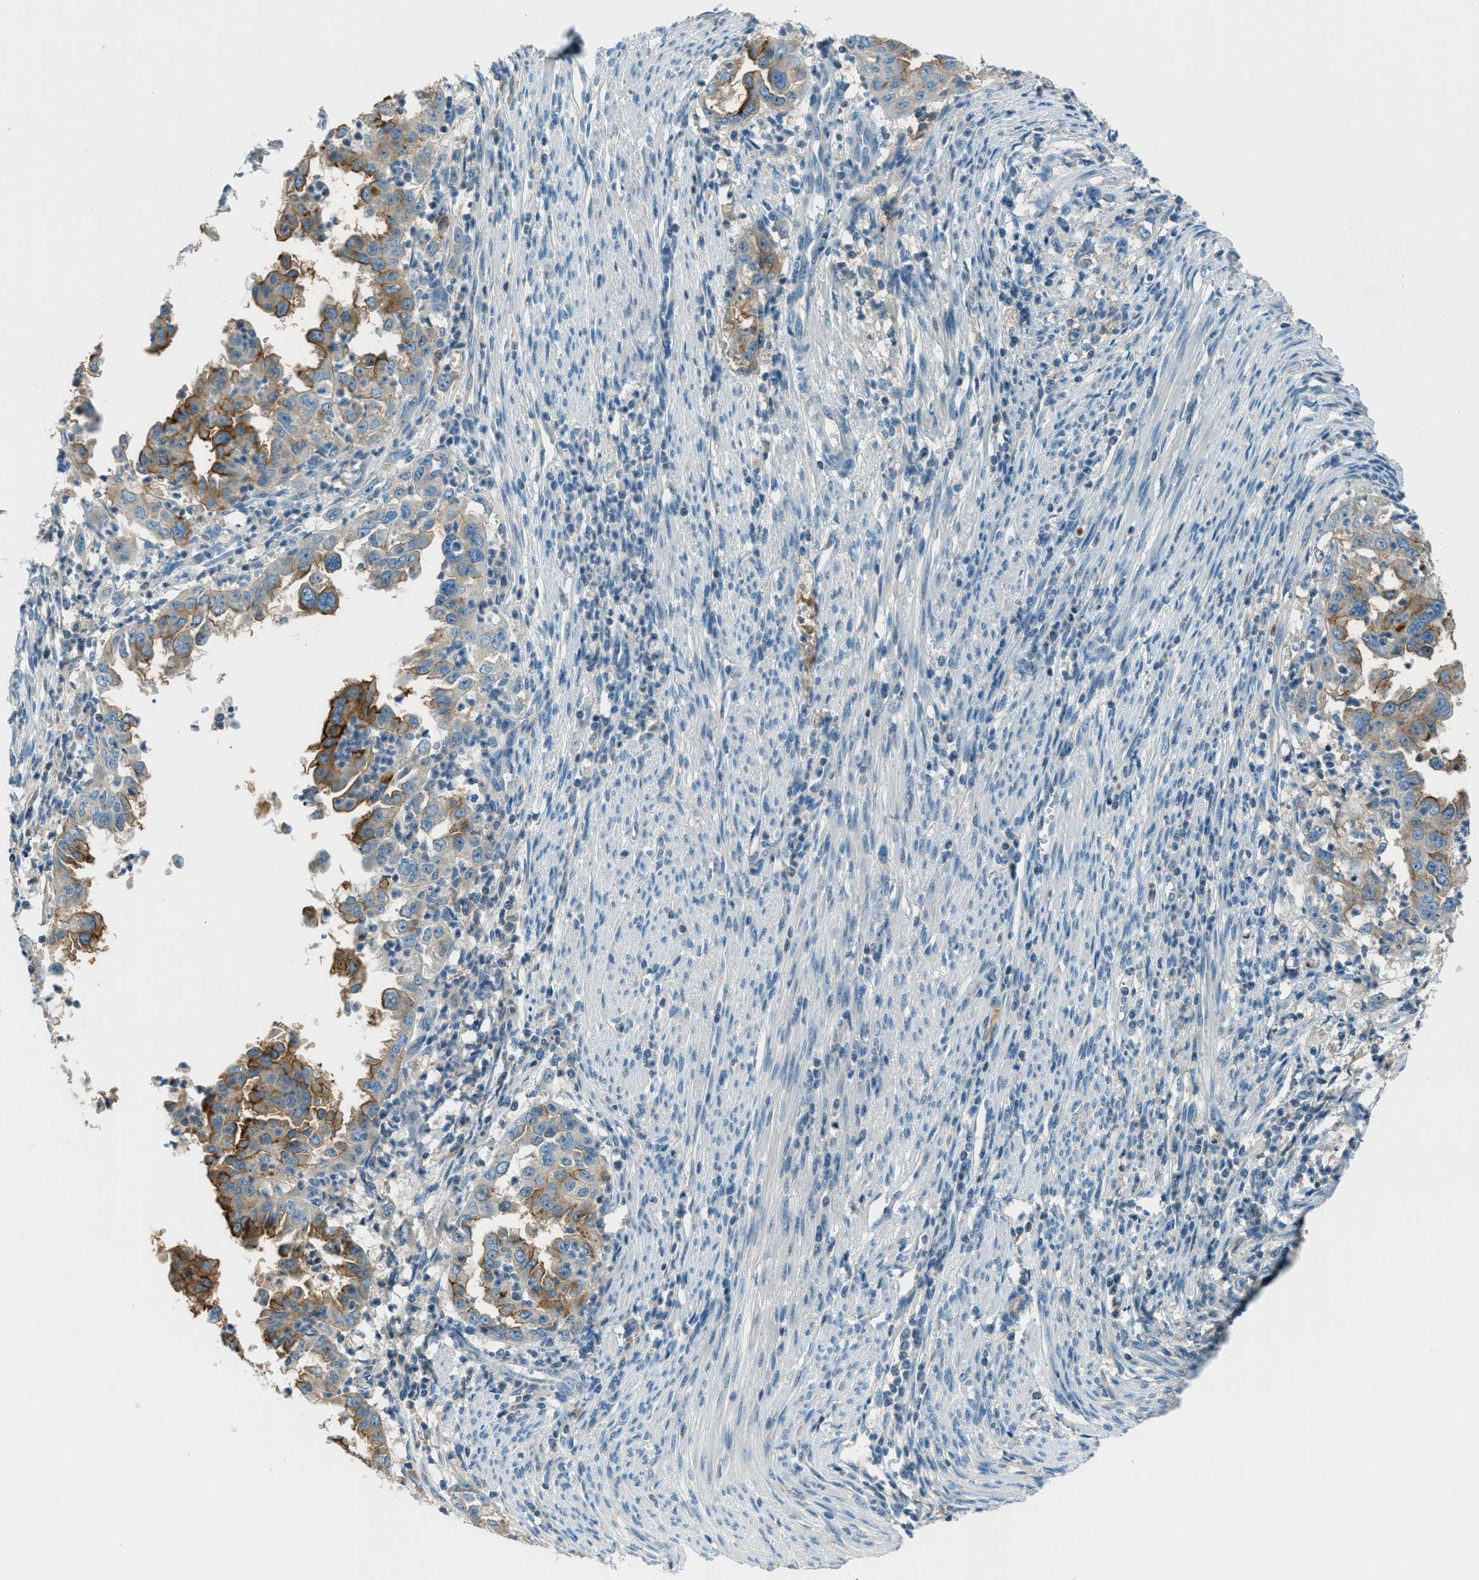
{"staining": {"intensity": "moderate", "quantity": "25%-75%", "location": "cytoplasmic/membranous"}, "tissue": "endometrial cancer", "cell_type": "Tumor cells", "image_type": "cancer", "snomed": [{"axis": "morphology", "description": "Adenocarcinoma, NOS"}, {"axis": "topography", "description": "Endometrium"}], "caption": "IHC photomicrograph of neoplastic tissue: human endometrial cancer stained using immunohistochemistry (IHC) demonstrates medium levels of moderate protein expression localized specifically in the cytoplasmic/membranous of tumor cells, appearing as a cytoplasmic/membranous brown color.", "gene": "MSLN", "patient": {"sex": "female", "age": 85}}